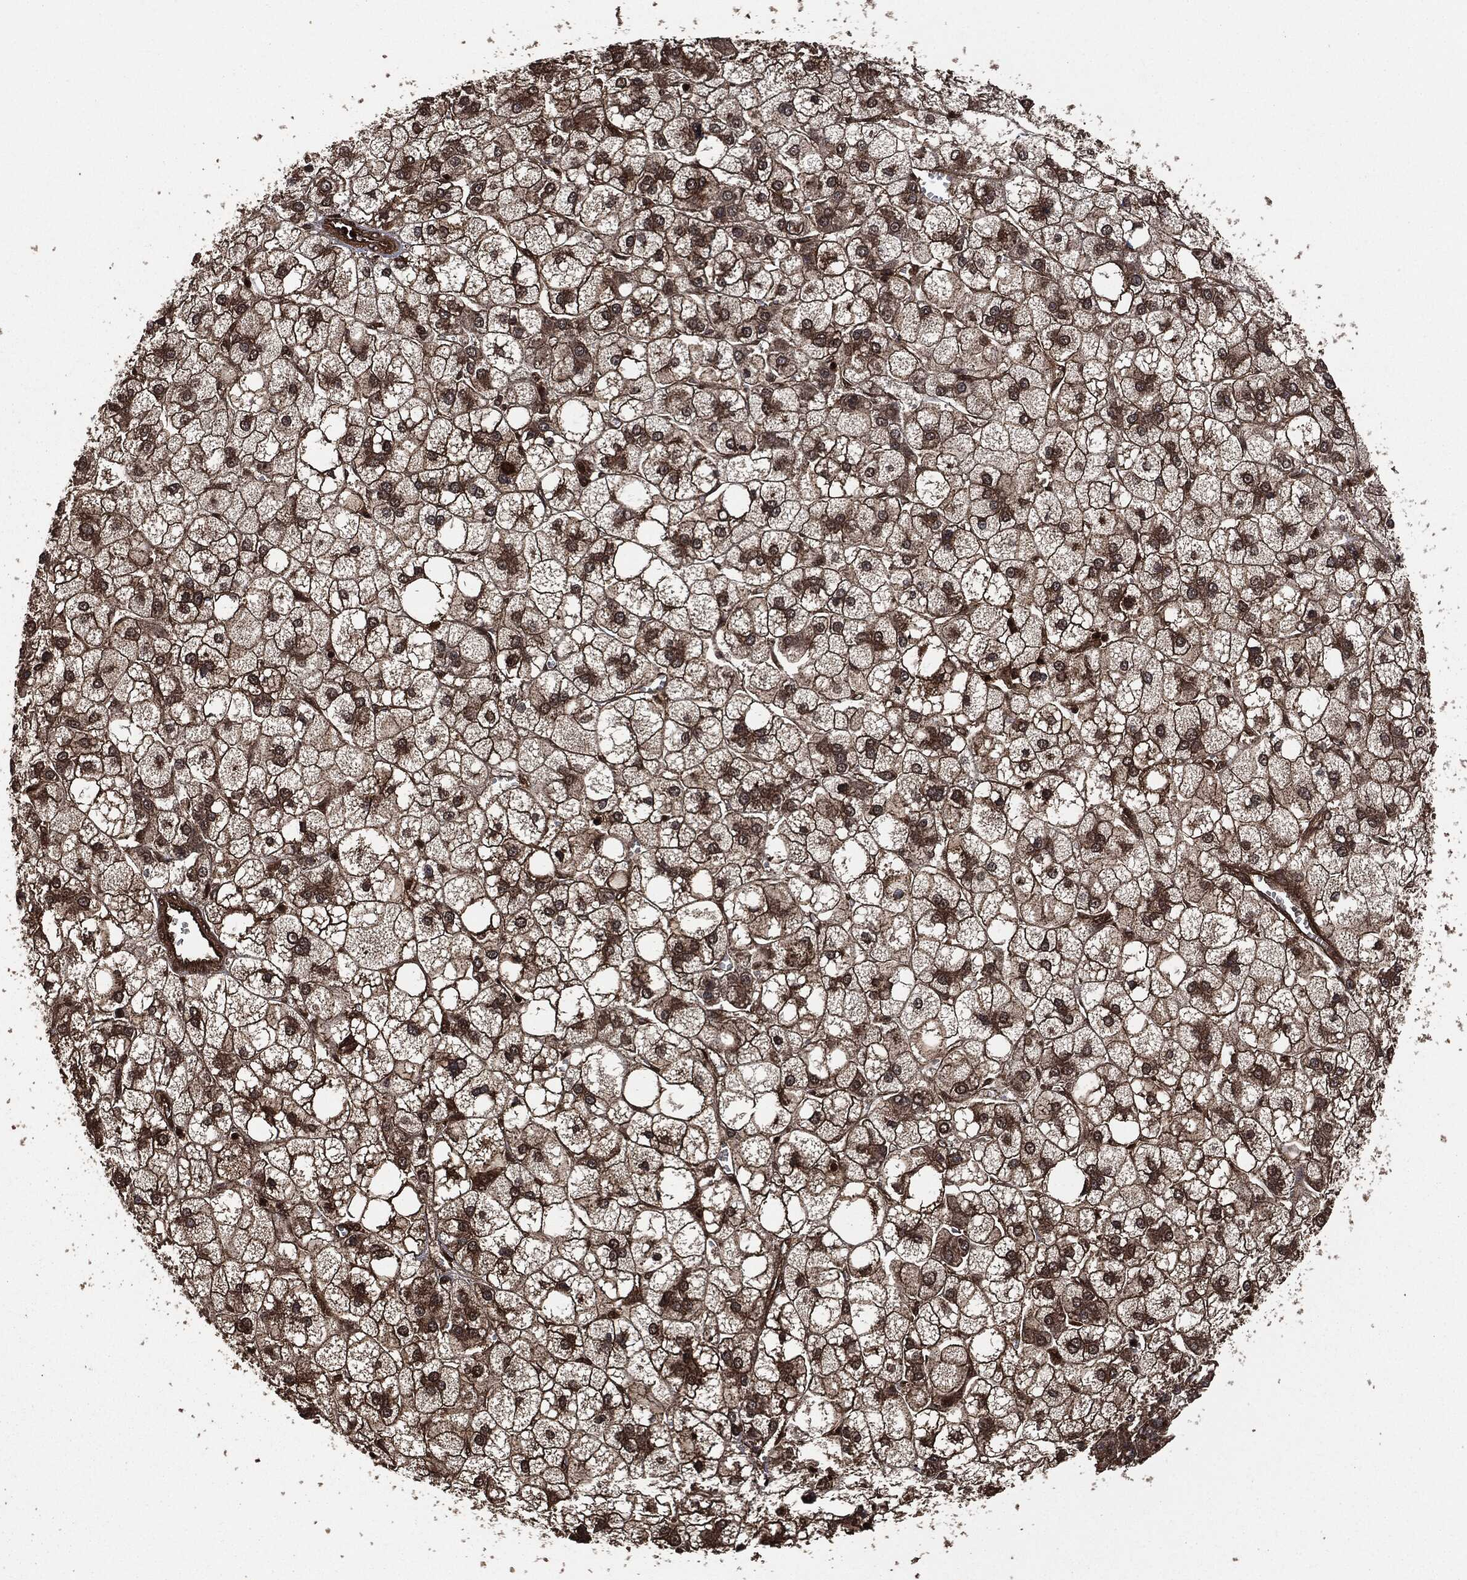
{"staining": {"intensity": "moderate", "quantity": ">75%", "location": "cytoplasmic/membranous"}, "tissue": "liver cancer", "cell_type": "Tumor cells", "image_type": "cancer", "snomed": [{"axis": "morphology", "description": "Carcinoma, Hepatocellular, NOS"}, {"axis": "topography", "description": "Liver"}], "caption": "Tumor cells demonstrate moderate cytoplasmic/membranous expression in approximately >75% of cells in liver cancer (hepatocellular carcinoma). The protein of interest is stained brown, and the nuclei are stained in blue (DAB (3,3'-diaminobenzidine) IHC with brightfield microscopy, high magnification).", "gene": "HRAS", "patient": {"sex": "male", "age": 73}}